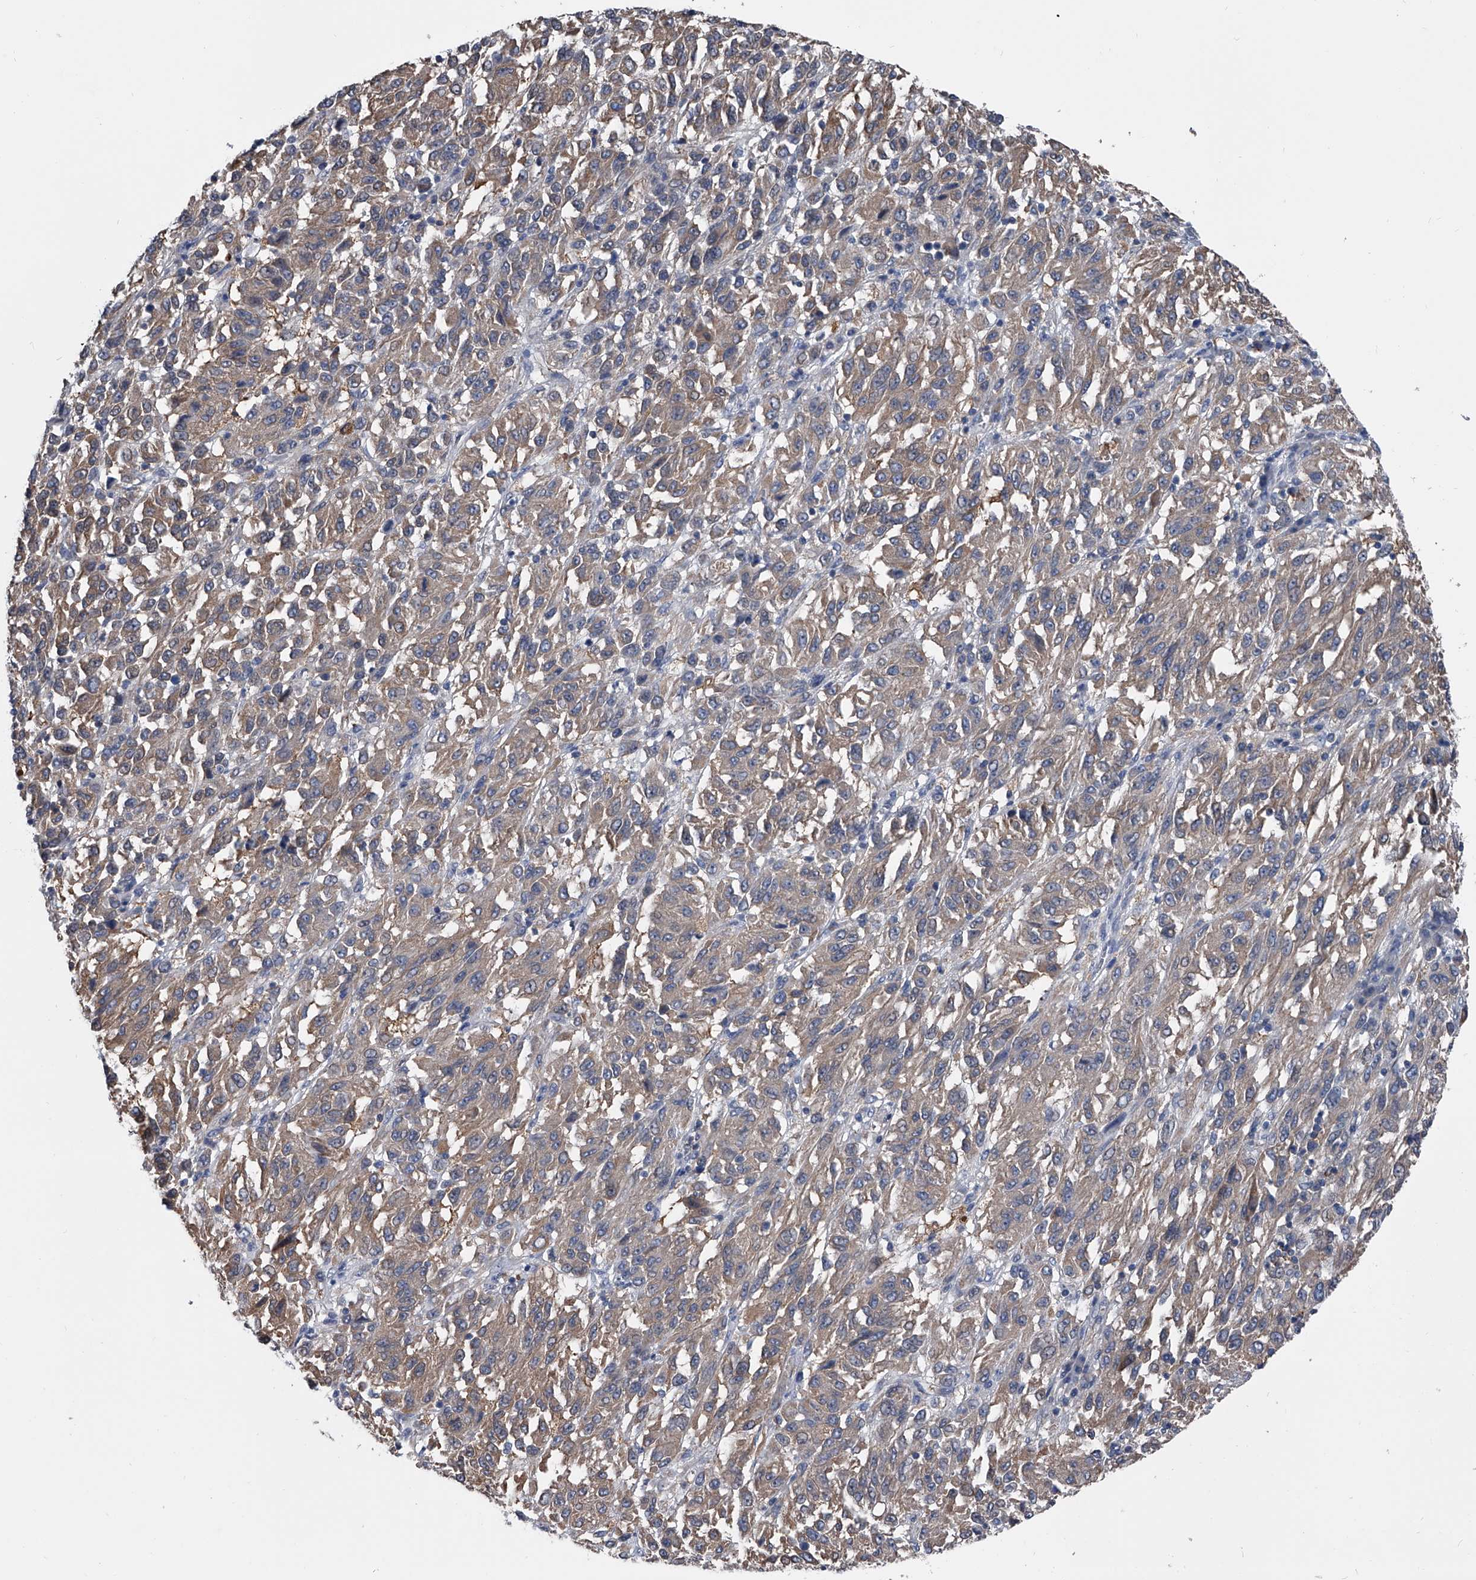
{"staining": {"intensity": "weak", "quantity": ">75%", "location": "cytoplasmic/membranous"}, "tissue": "melanoma", "cell_type": "Tumor cells", "image_type": "cancer", "snomed": [{"axis": "morphology", "description": "Malignant melanoma, Metastatic site"}, {"axis": "topography", "description": "Lung"}], "caption": "DAB immunohistochemical staining of human malignant melanoma (metastatic site) displays weak cytoplasmic/membranous protein staining in about >75% of tumor cells.", "gene": "KIF13A", "patient": {"sex": "male", "age": 64}}